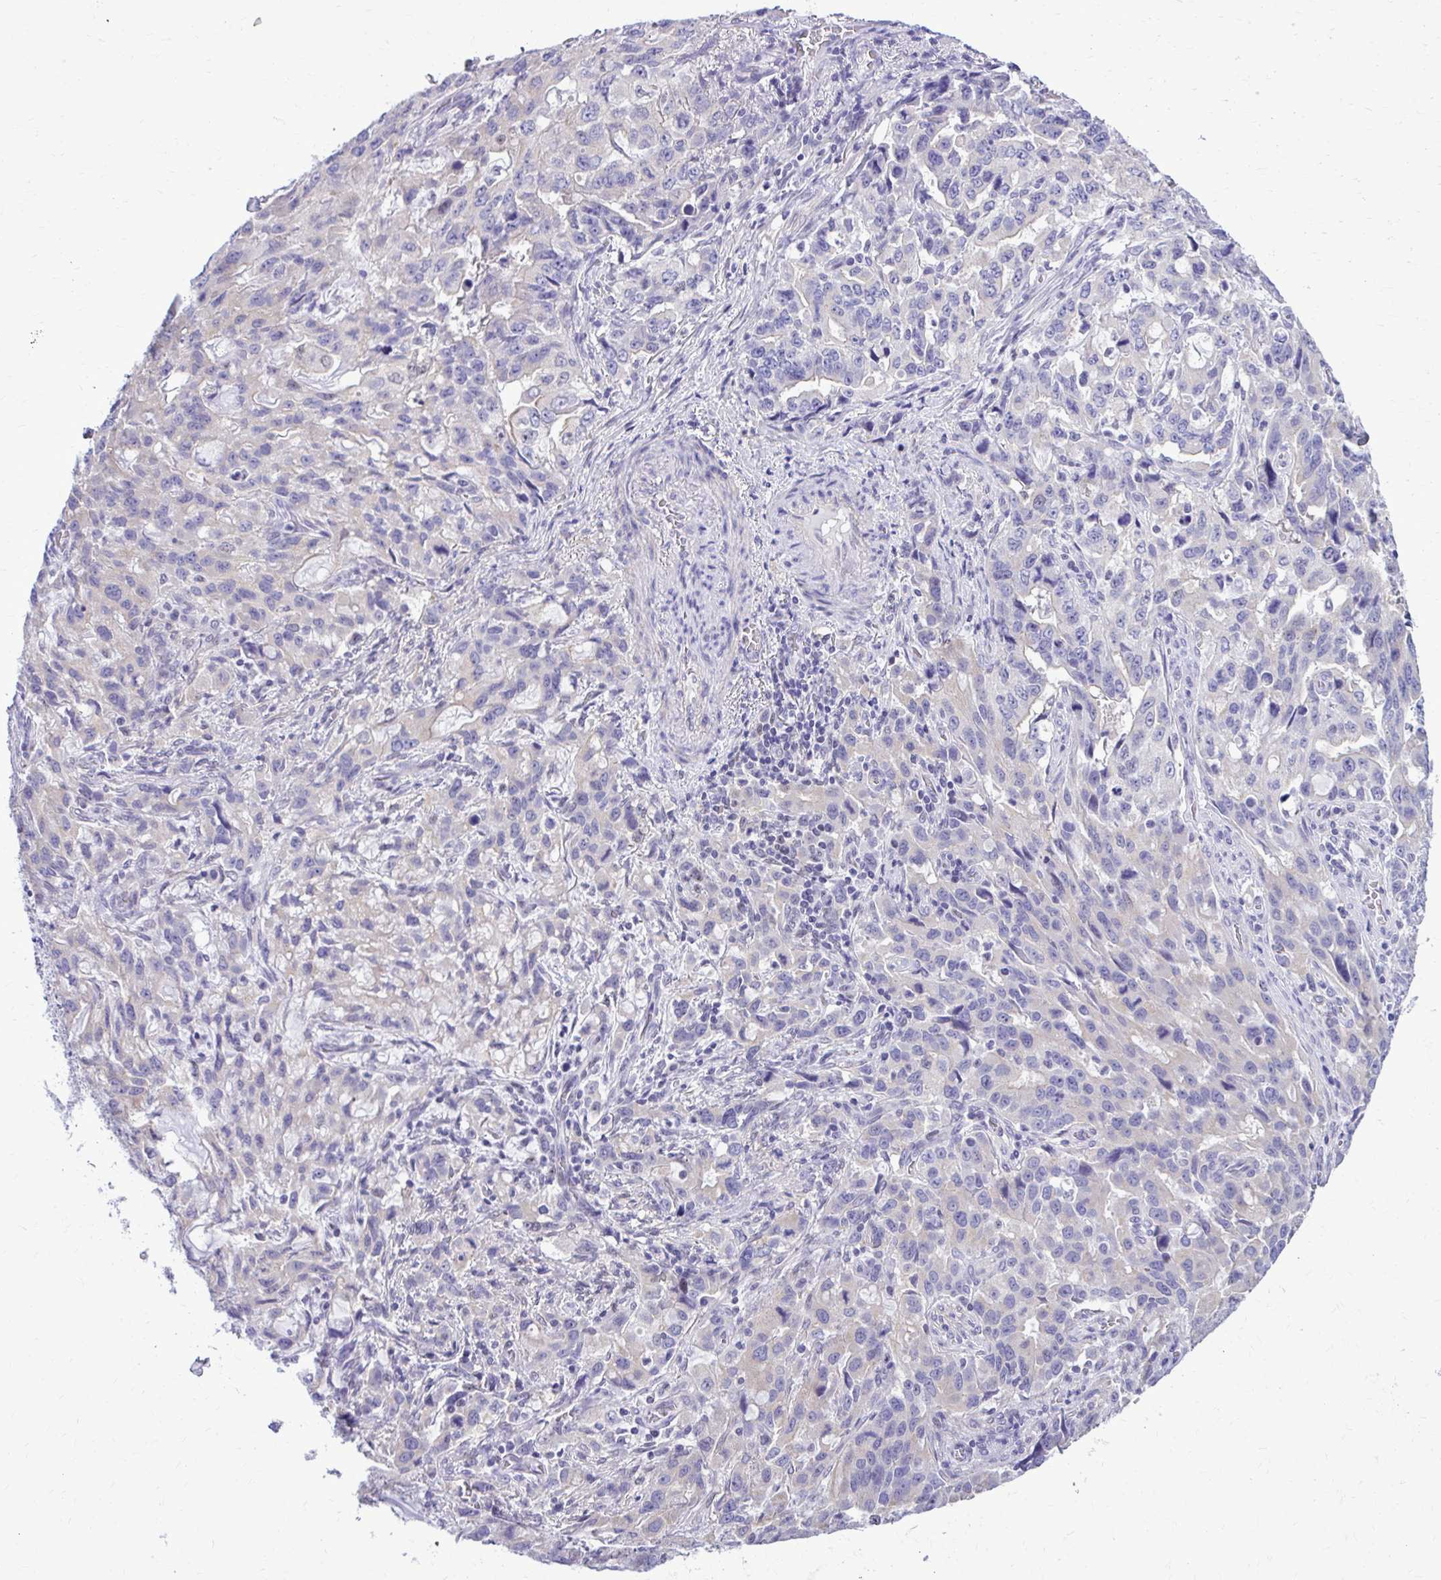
{"staining": {"intensity": "negative", "quantity": "none", "location": "none"}, "tissue": "stomach cancer", "cell_type": "Tumor cells", "image_type": "cancer", "snomed": [{"axis": "morphology", "description": "Adenocarcinoma, NOS"}, {"axis": "topography", "description": "Stomach, upper"}], "caption": "Immunohistochemical staining of human stomach adenocarcinoma displays no significant staining in tumor cells.", "gene": "RASL11B", "patient": {"sex": "male", "age": 85}}